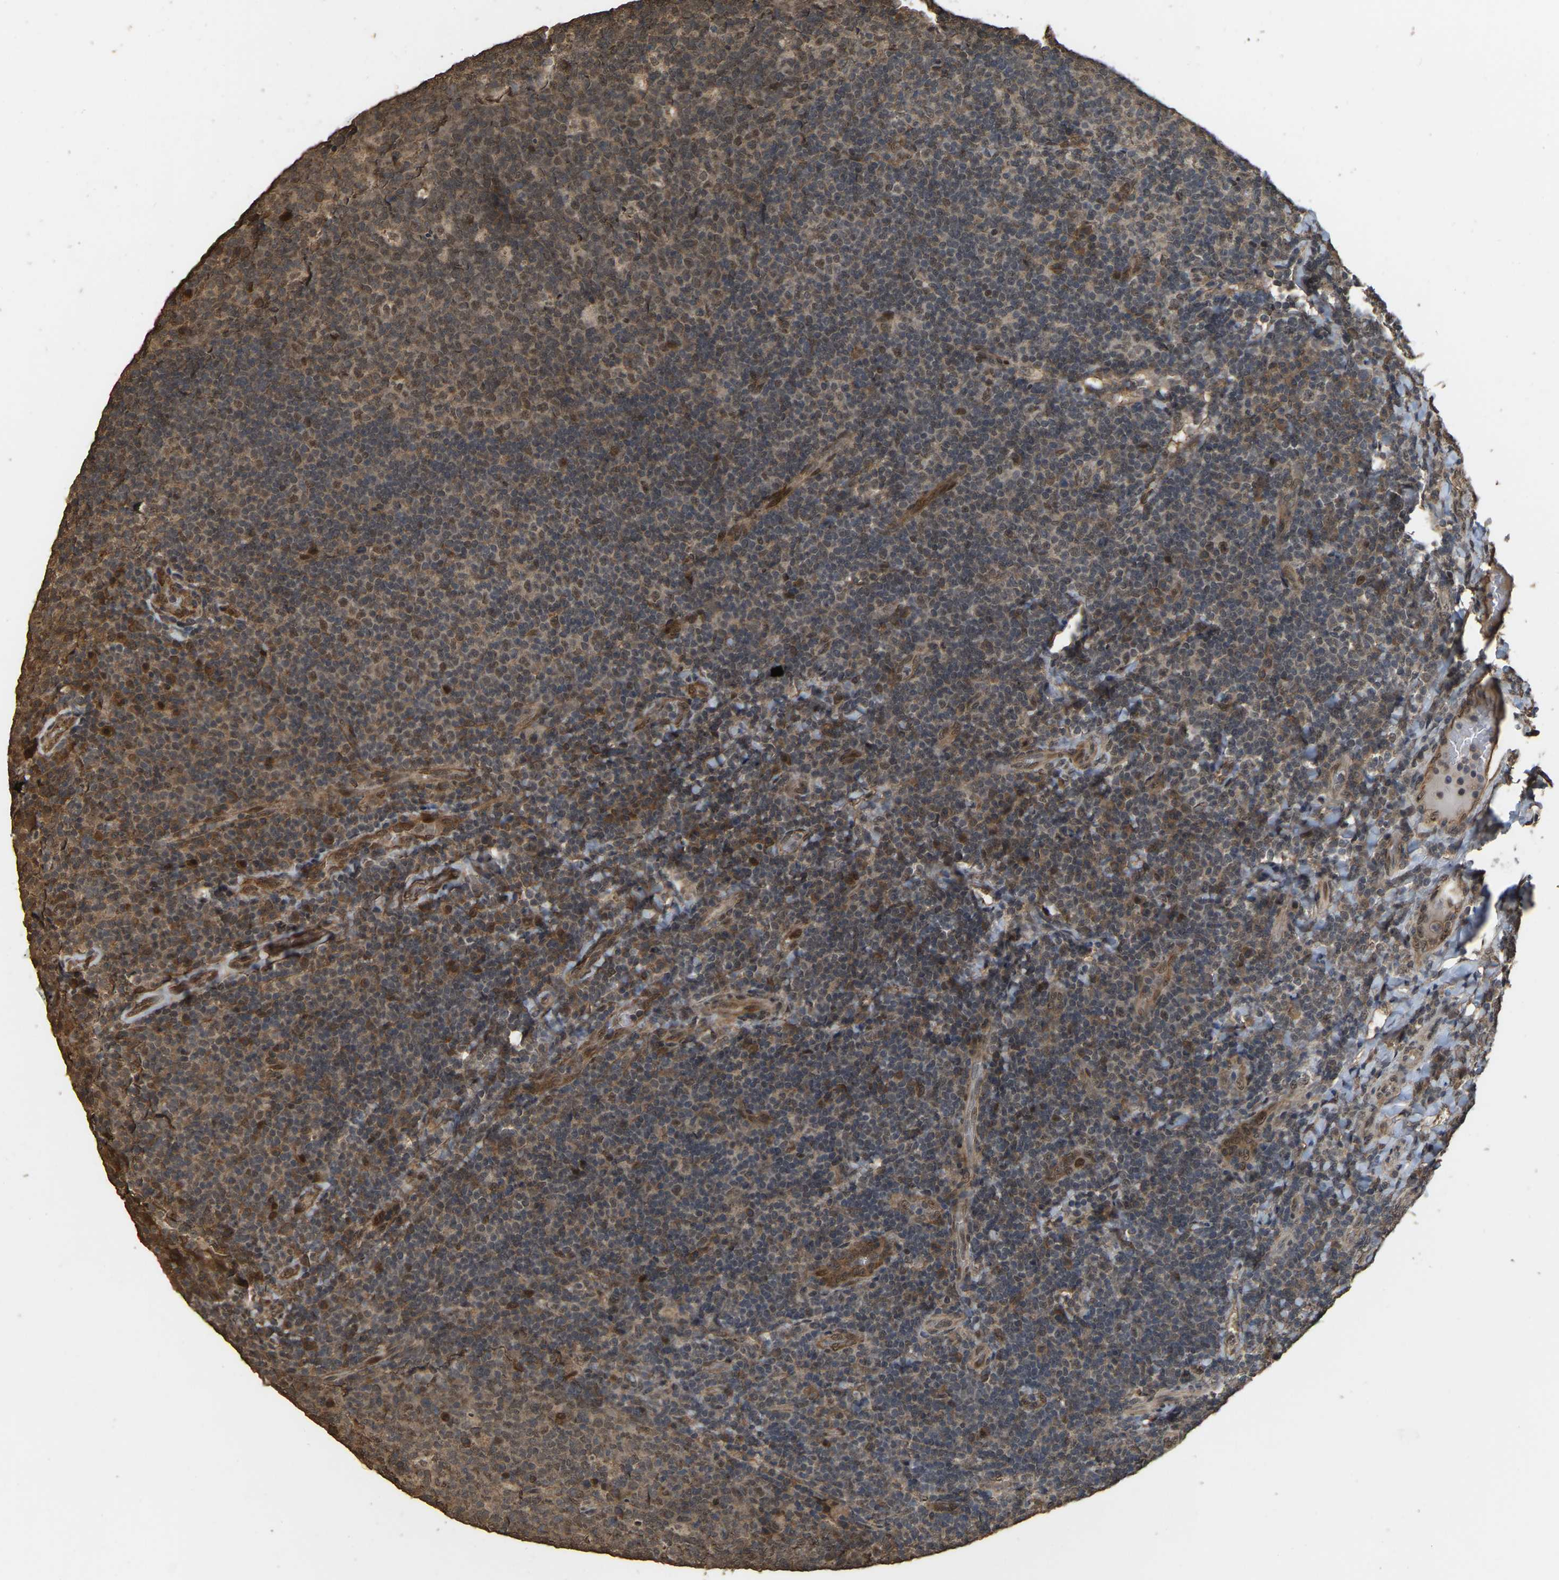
{"staining": {"intensity": "moderate", "quantity": ">75%", "location": "cytoplasmic/membranous"}, "tissue": "tonsil", "cell_type": "Germinal center cells", "image_type": "normal", "snomed": [{"axis": "morphology", "description": "Normal tissue, NOS"}, {"axis": "topography", "description": "Tonsil"}], "caption": "Germinal center cells demonstrate moderate cytoplasmic/membranous staining in about >75% of cells in normal tonsil.", "gene": "ARHGAP23", "patient": {"sex": "male", "age": 17}}